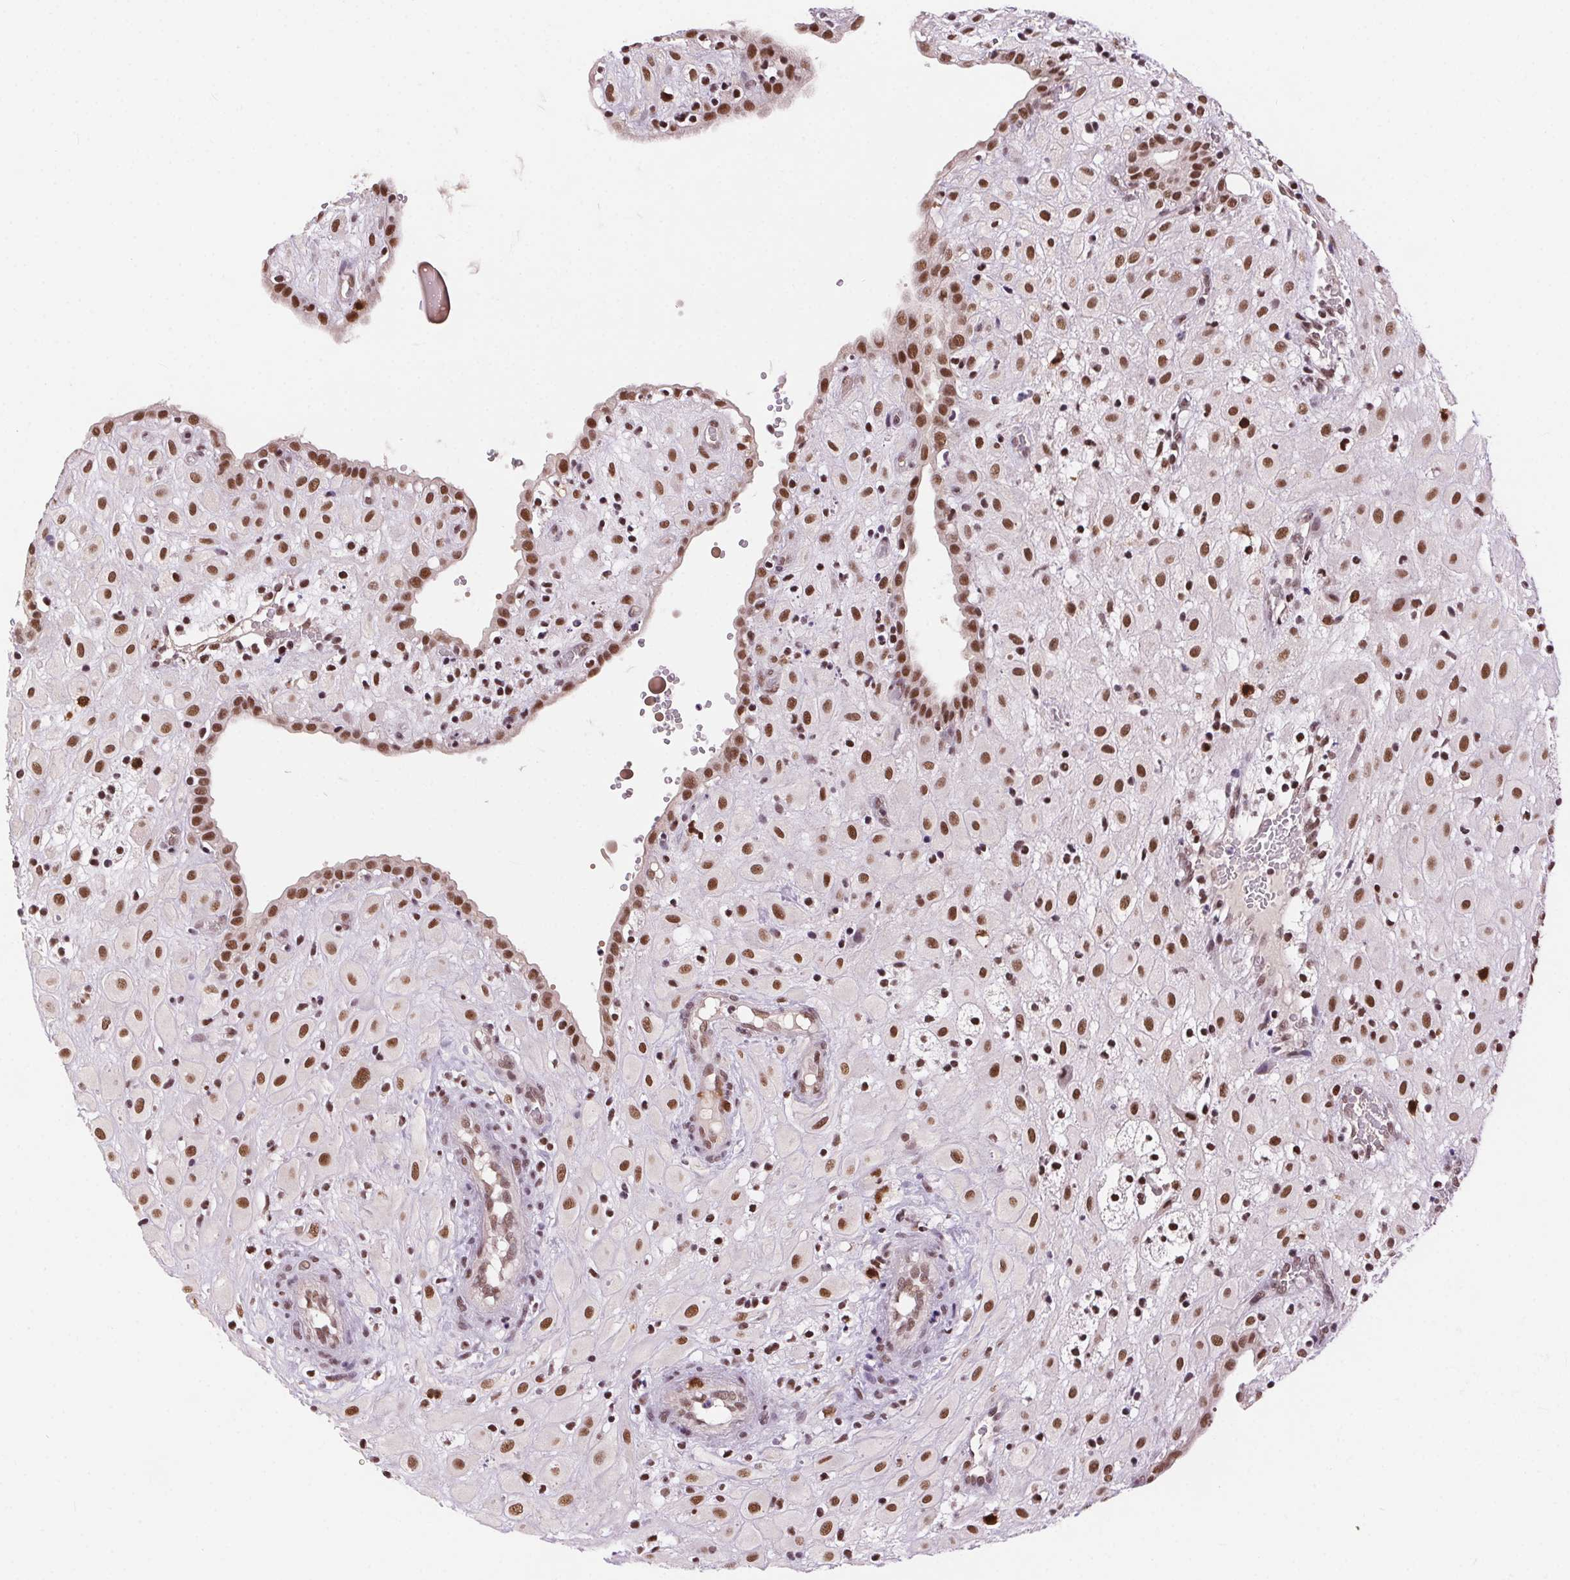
{"staining": {"intensity": "moderate", "quantity": ">75%", "location": "nuclear"}, "tissue": "placenta", "cell_type": "Decidual cells", "image_type": "normal", "snomed": [{"axis": "morphology", "description": "Normal tissue, NOS"}, {"axis": "topography", "description": "Placenta"}], "caption": "Placenta stained with a brown dye displays moderate nuclear positive expression in approximately >75% of decidual cells.", "gene": "CD2BP2", "patient": {"sex": "female", "age": 24}}